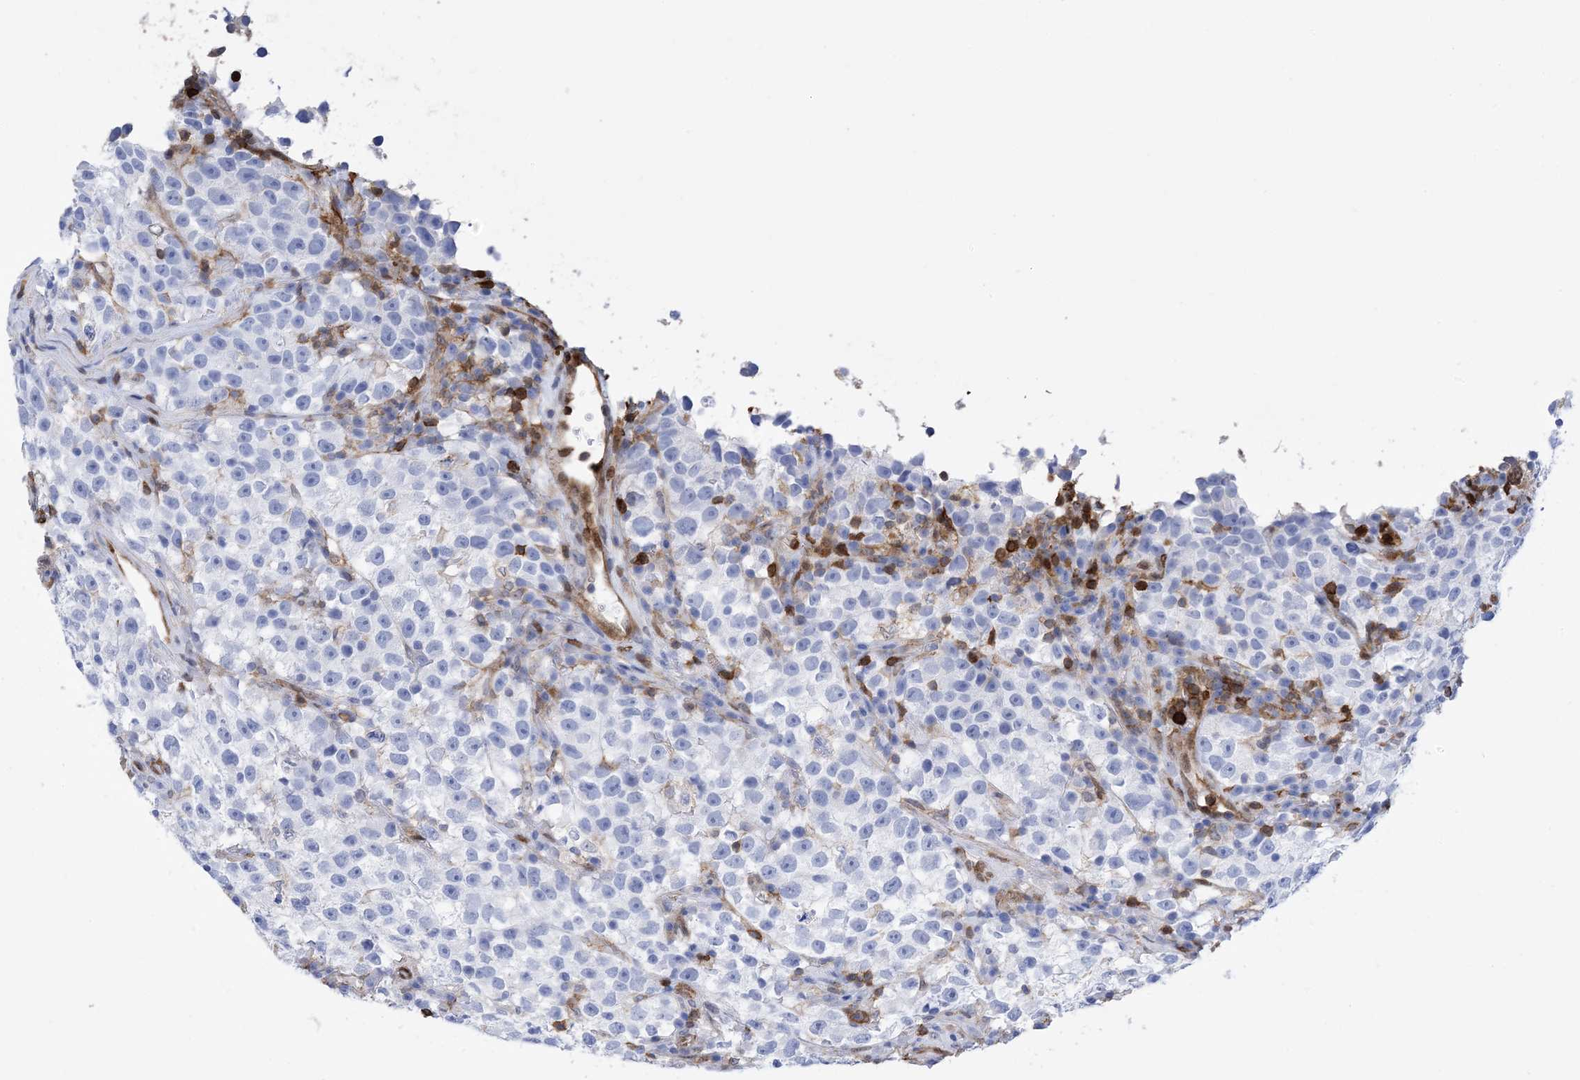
{"staining": {"intensity": "negative", "quantity": "none", "location": "none"}, "tissue": "testis cancer", "cell_type": "Tumor cells", "image_type": "cancer", "snomed": [{"axis": "morphology", "description": "Seminoma, NOS"}, {"axis": "topography", "description": "Testis"}], "caption": "Protein analysis of testis seminoma shows no significant staining in tumor cells.", "gene": "ANXA1", "patient": {"sex": "male", "age": 22}}